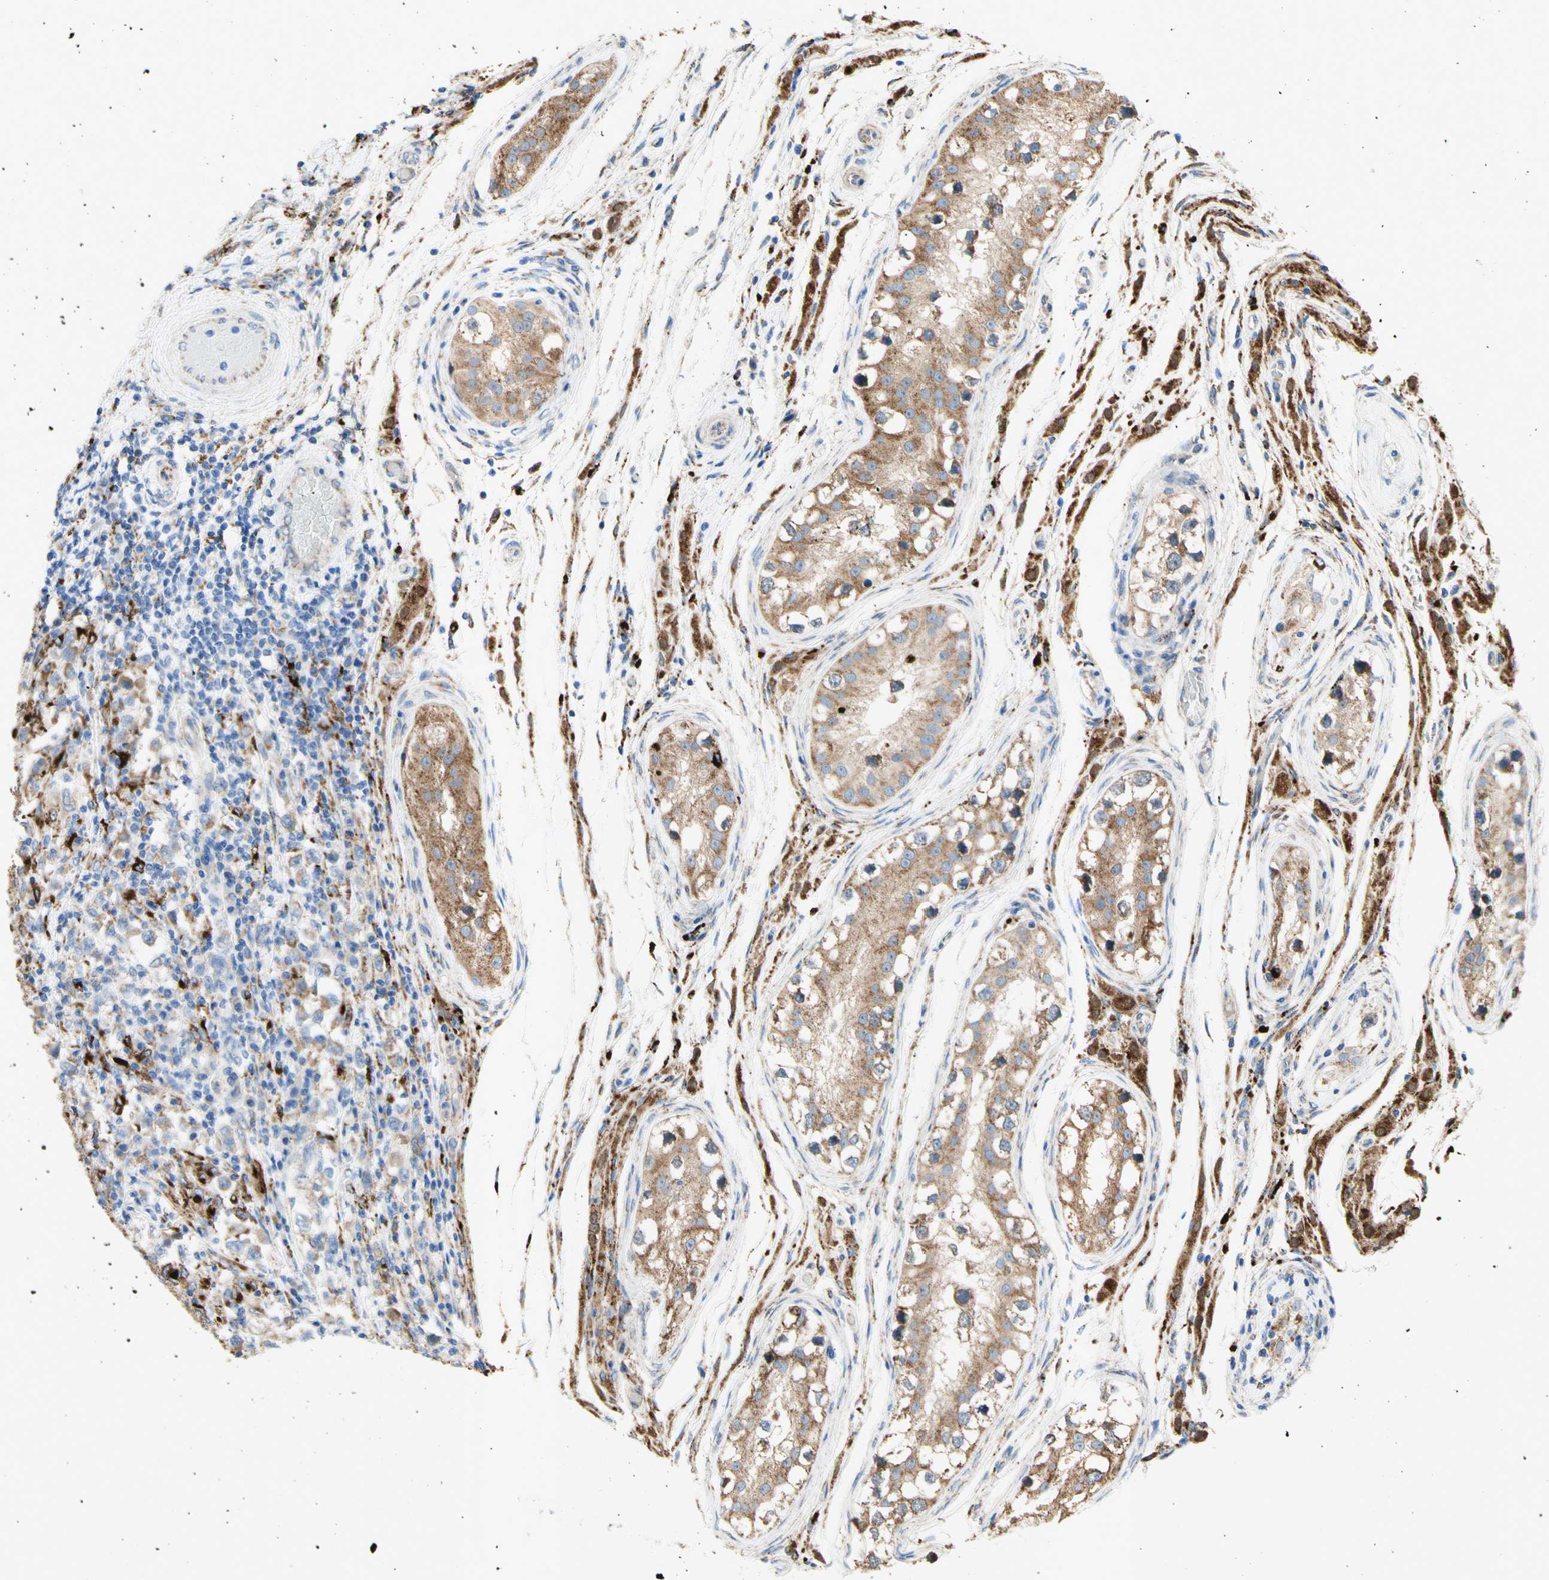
{"staining": {"intensity": "moderate", "quantity": ">75%", "location": "cytoplasmic/membranous"}, "tissue": "testis cancer", "cell_type": "Tumor cells", "image_type": "cancer", "snomed": [{"axis": "morphology", "description": "Carcinoma, Embryonal, NOS"}, {"axis": "topography", "description": "Testis"}], "caption": "Immunohistochemical staining of human testis embryonal carcinoma exhibits moderate cytoplasmic/membranous protein positivity in approximately >75% of tumor cells.", "gene": "URB2", "patient": {"sex": "male", "age": 21}}